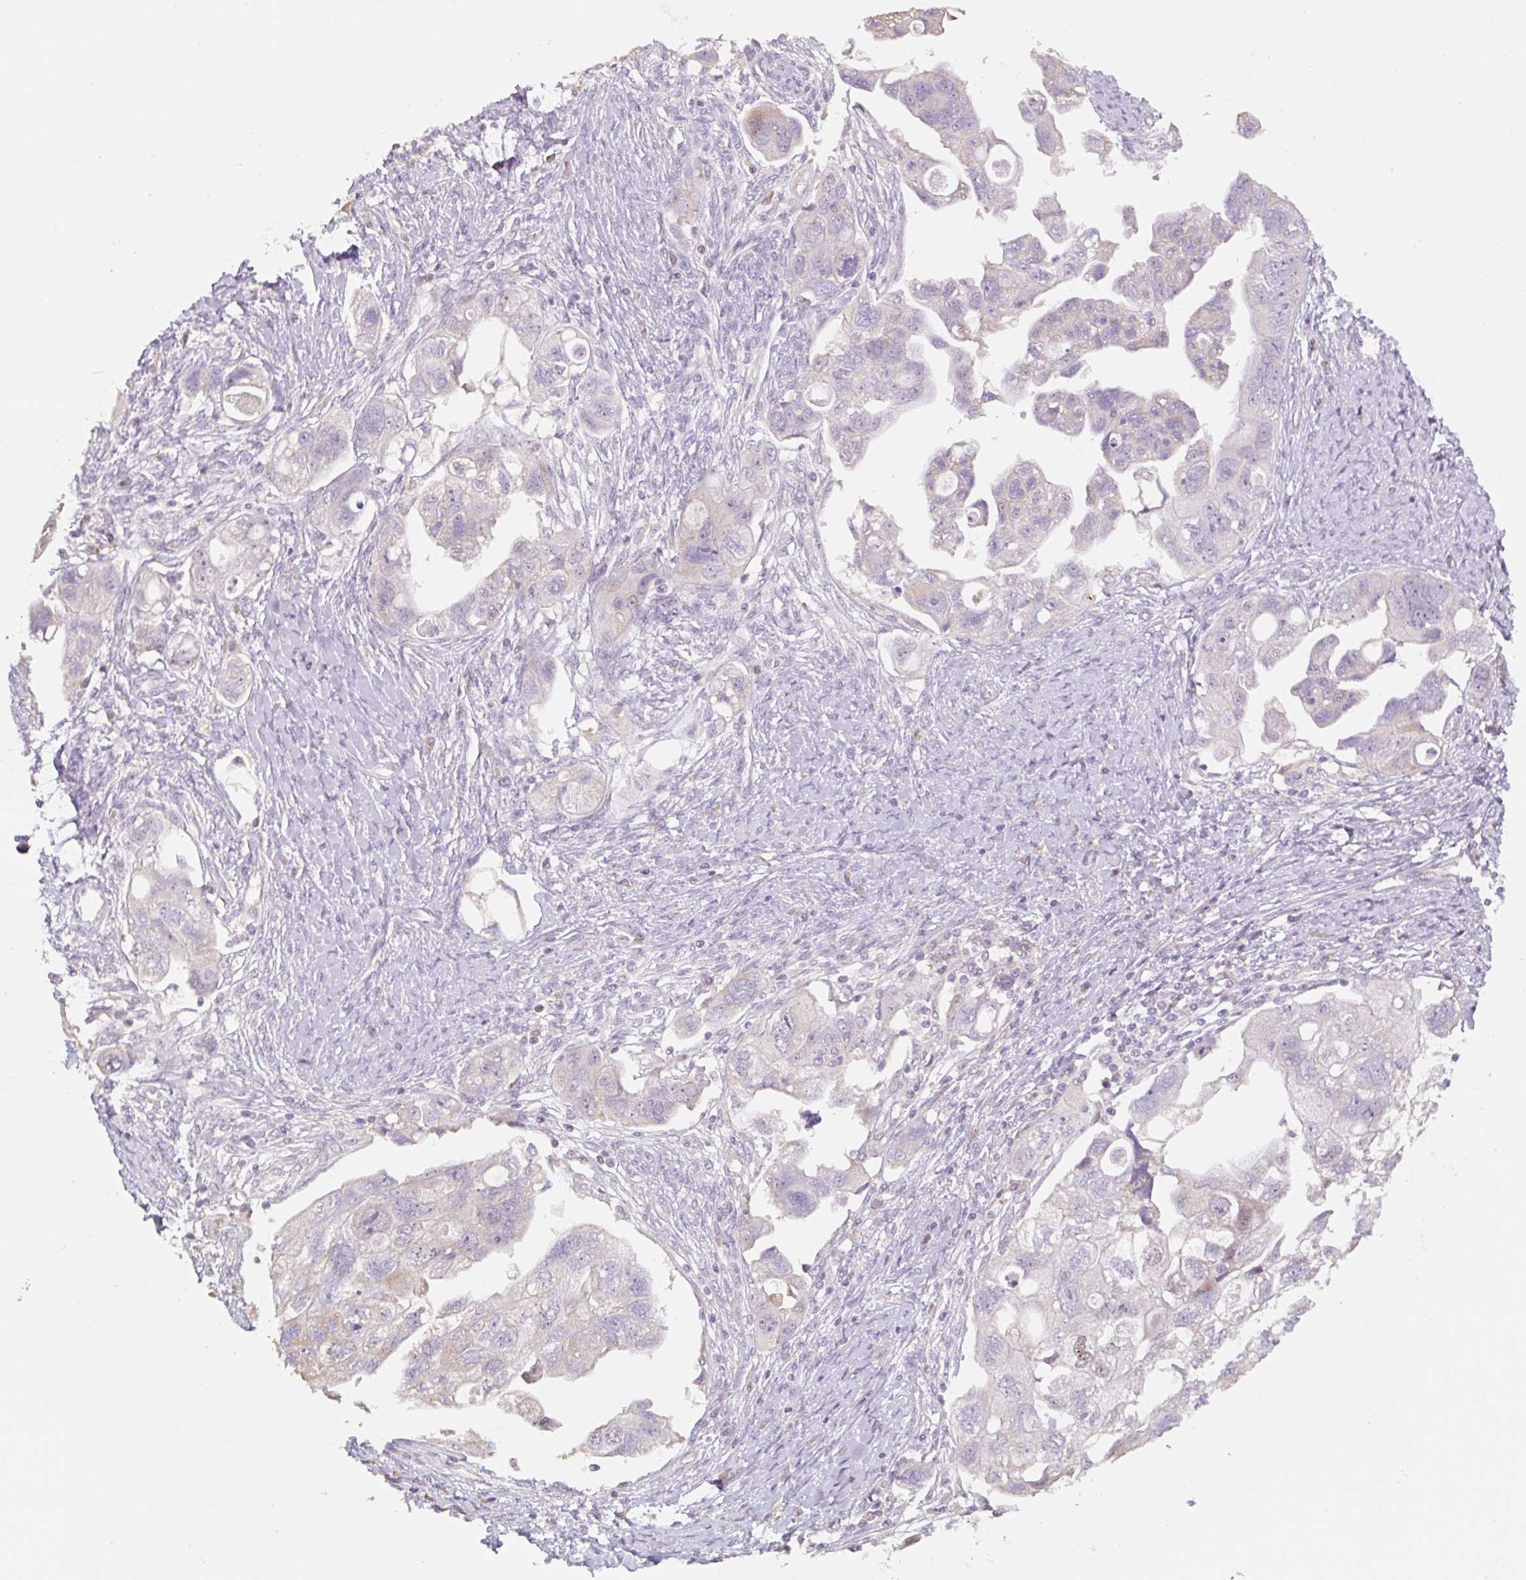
{"staining": {"intensity": "negative", "quantity": "none", "location": "none"}, "tissue": "ovarian cancer", "cell_type": "Tumor cells", "image_type": "cancer", "snomed": [{"axis": "morphology", "description": "Carcinoma, NOS"}, {"axis": "morphology", "description": "Cystadenocarcinoma, serous, NOS"}, {"axis": "topography", "description": "Ovary"}], "caption": "This is a histopathology image of immunohistochemistry (IHC) staining of ovarian cancer (serous cystadenocarcinoma), which shows no expression in tumor cells.", "gene": "MIA2", "patient": {"sex": "female", "age": 69}}